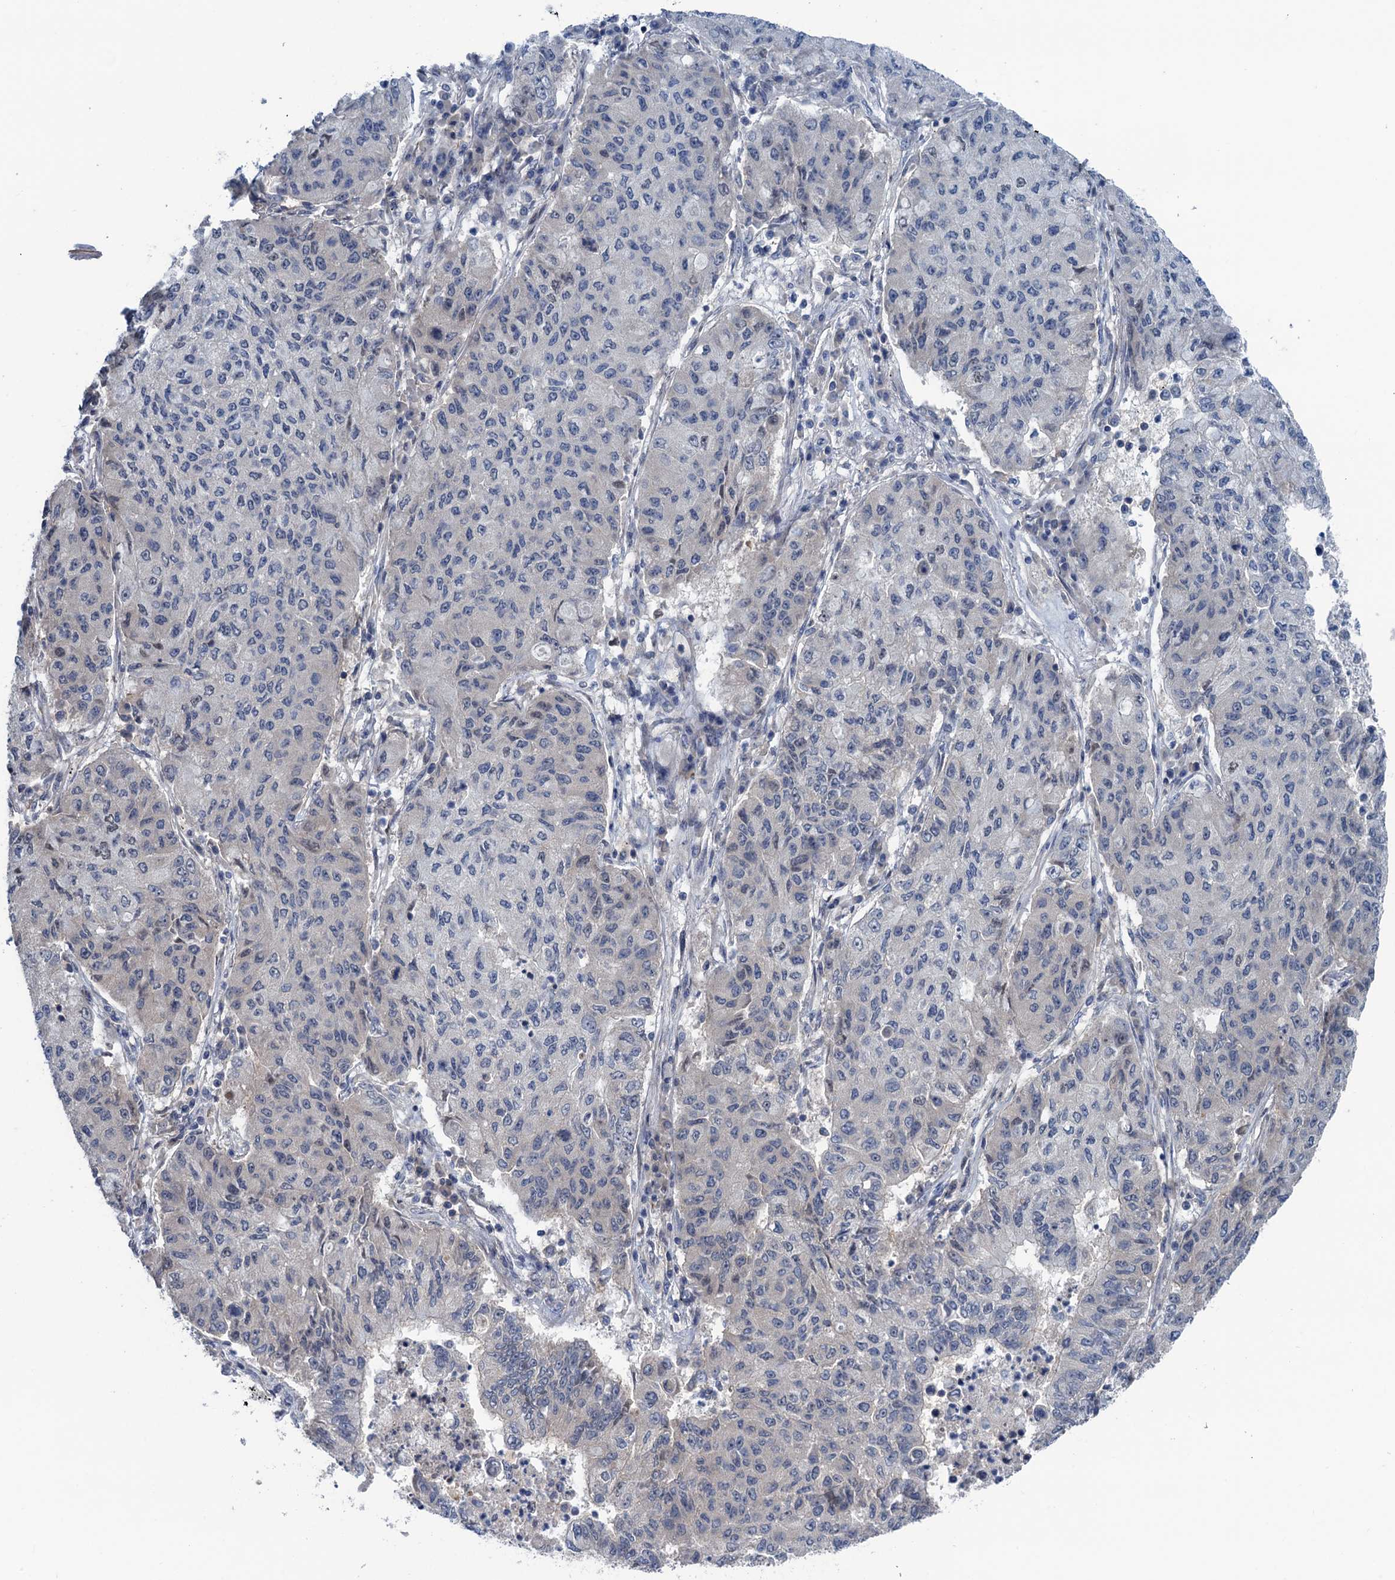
{"staining": {"intensity": "negative", "quantity": "none", "location": "none"}, "tissue": "lung cancer", "cell_type": "Tumor cells", "image_type": "cancer", "snomed": [{"axis": "morphology", "description": "Squamous cell carcinoma, NOS"}, {"axis": "topography", "description": "Lung"}], "caption": "The IHC histopathology image has no significant positivity in tumor cells of lung cancer (squamous cell carcinoma) tissue. (DAB immunohistochemistry with hematoxylin counter stain).", "gene": "SAE1", "patient": {"sex": "male", "age": 74}}